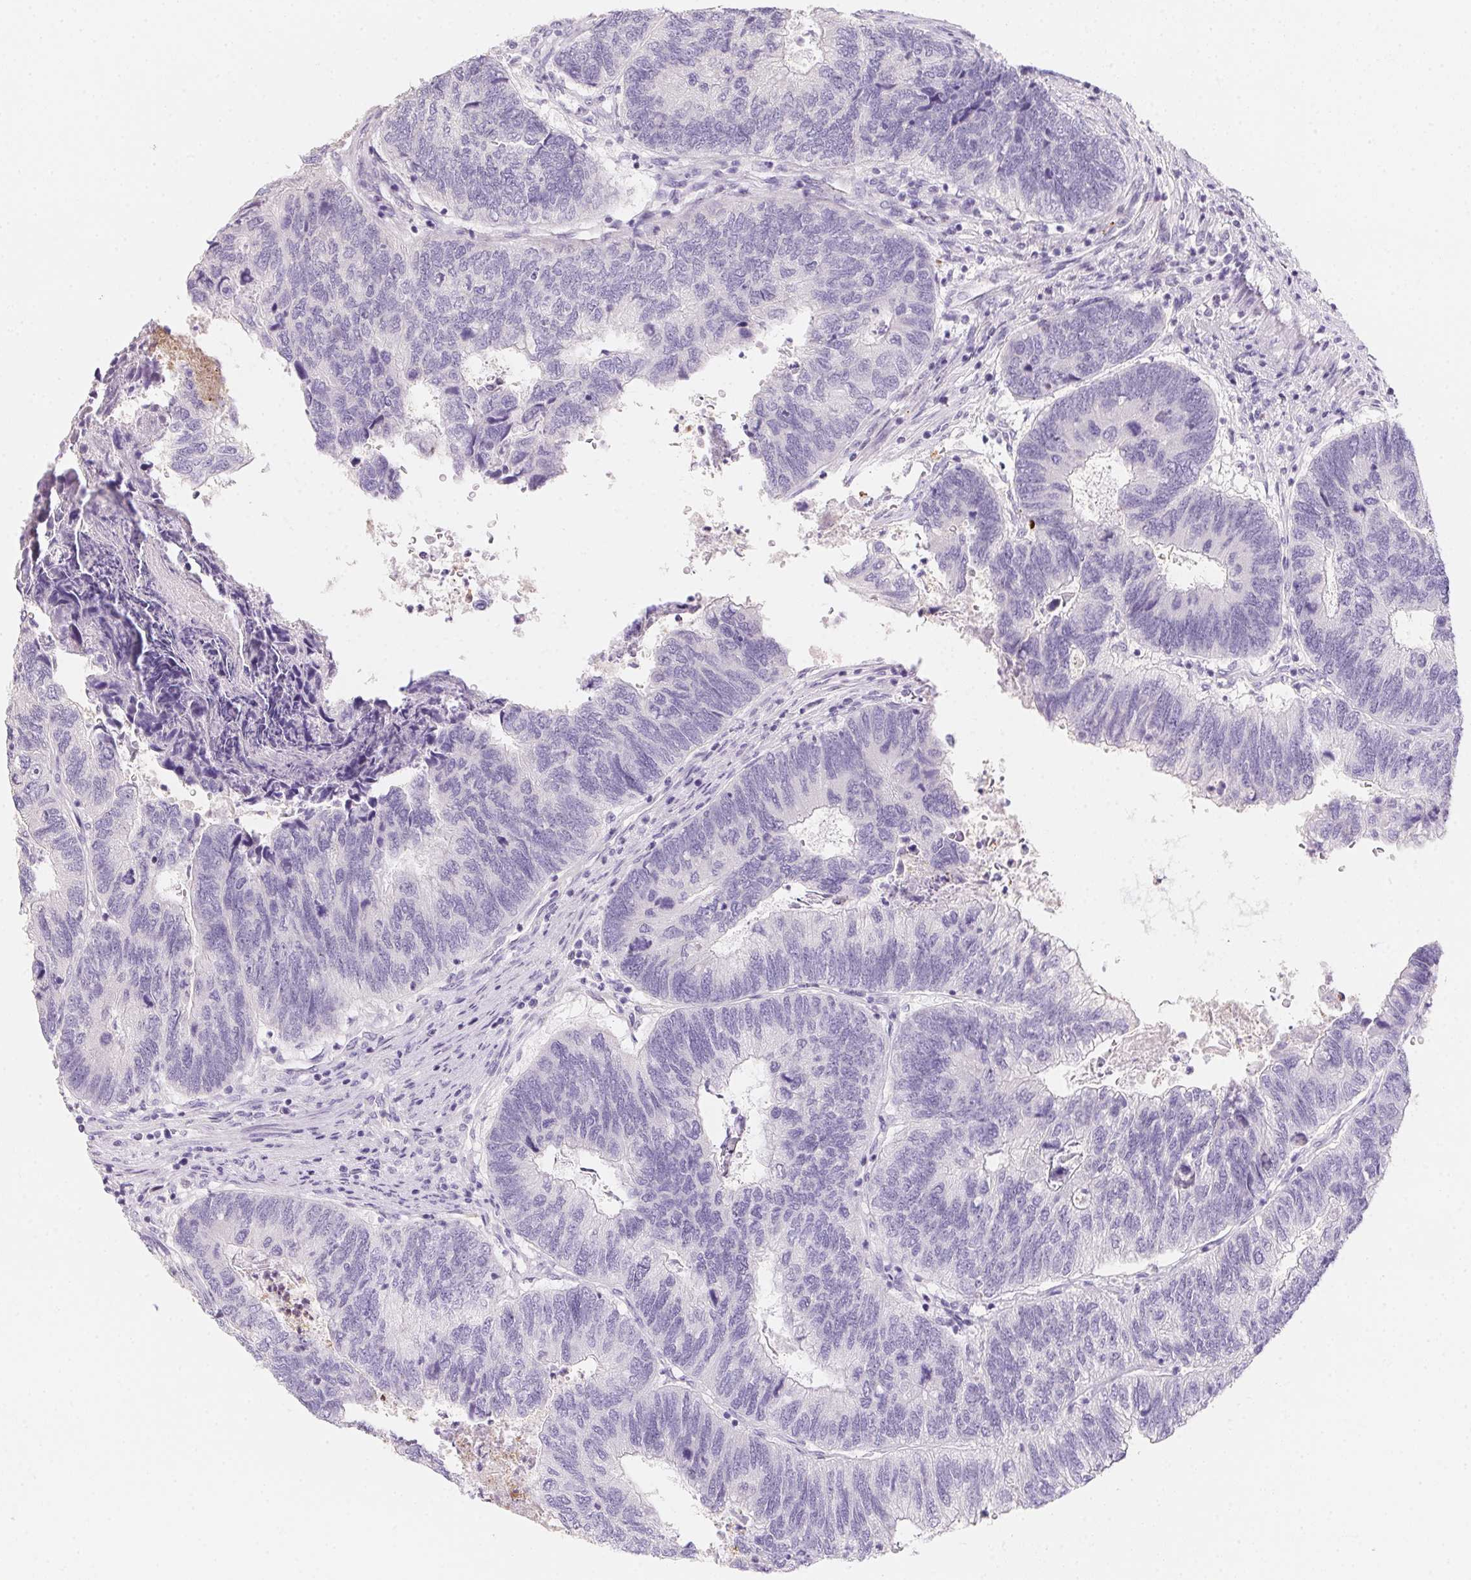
{"staining": {"intensity": "negative", "quantity": "none", "location": "none"}, "tissue": "colorectal cancer", "cell_type": "Tumor cells", "image_type": "cancer", "snomed": [{"axis": "morphology", "description": "Adenocarcinoma, NOS"}, {"axis": "topography", "description": "Colon"}], "caption": "Protein analysis of colorectal cancer exhibits no significant staining in tumor cells.", "gene": "MYL4", "patient": {"sex": "female", "age": 67}}